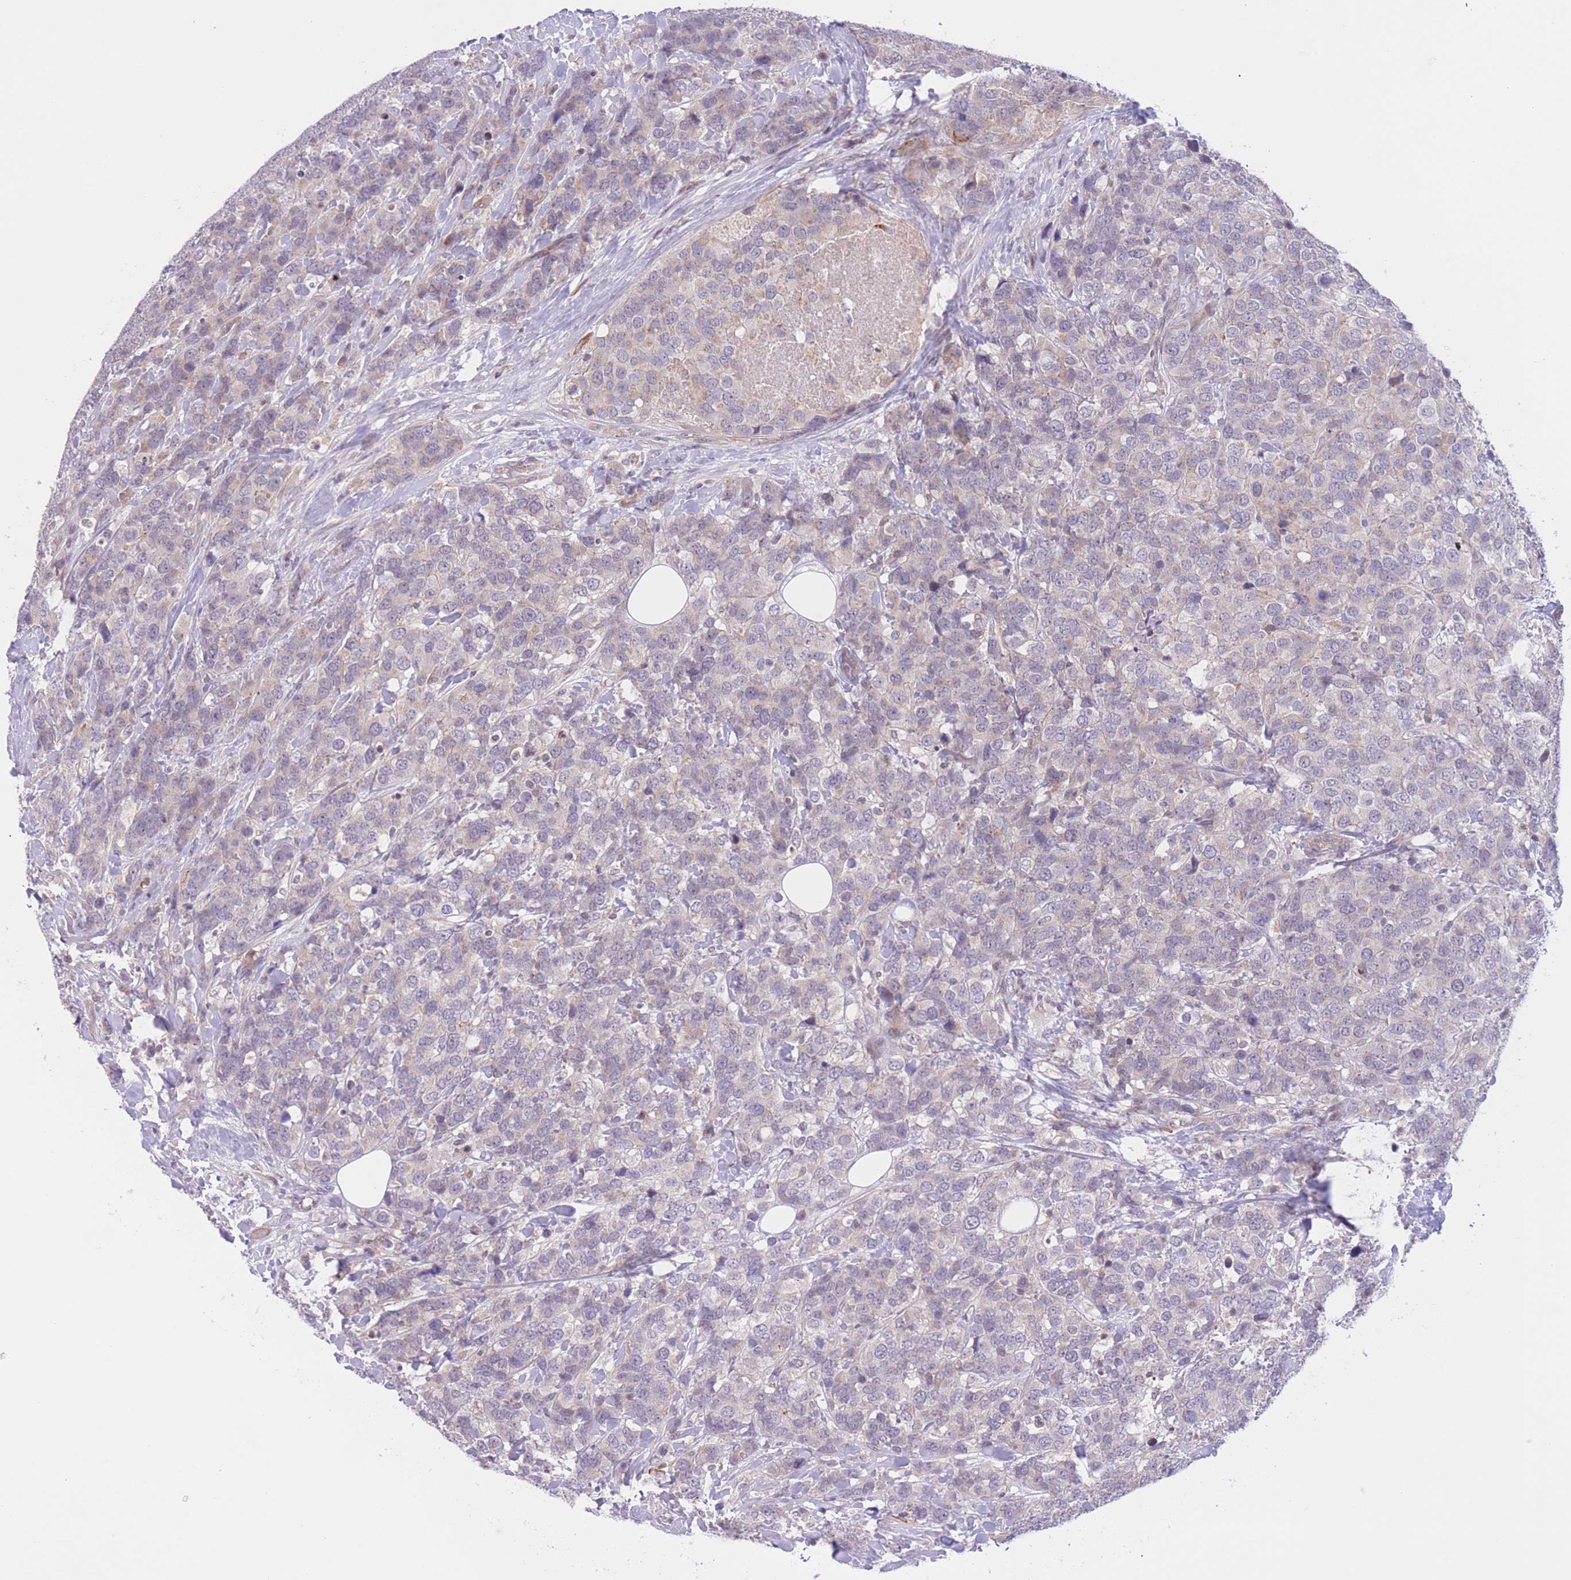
{"staining": {"intensity": "weak", "quantity": "<25%", "location": "cytoplasmic/membranous"}, "tissue": "breast cancer", "cell_type": "Tumor cells", "image_type": "cancer", "snomed": [{"axis": "morphology", "description": "Lobular carcinoma"}, {"axis": "topography", "description": "Breast"}], "caption": "The micrograph exhibits no significant staining in tumor cells of breast cancer. Brightfield microscopy of immunohistochemistry stained with DAB (3,3'-diaminobenzidine) (brown) and hematoxylin (blue), captured at high magnification.", "gene": "FUT5", "patient": {"sex": "female", "age": 59}}